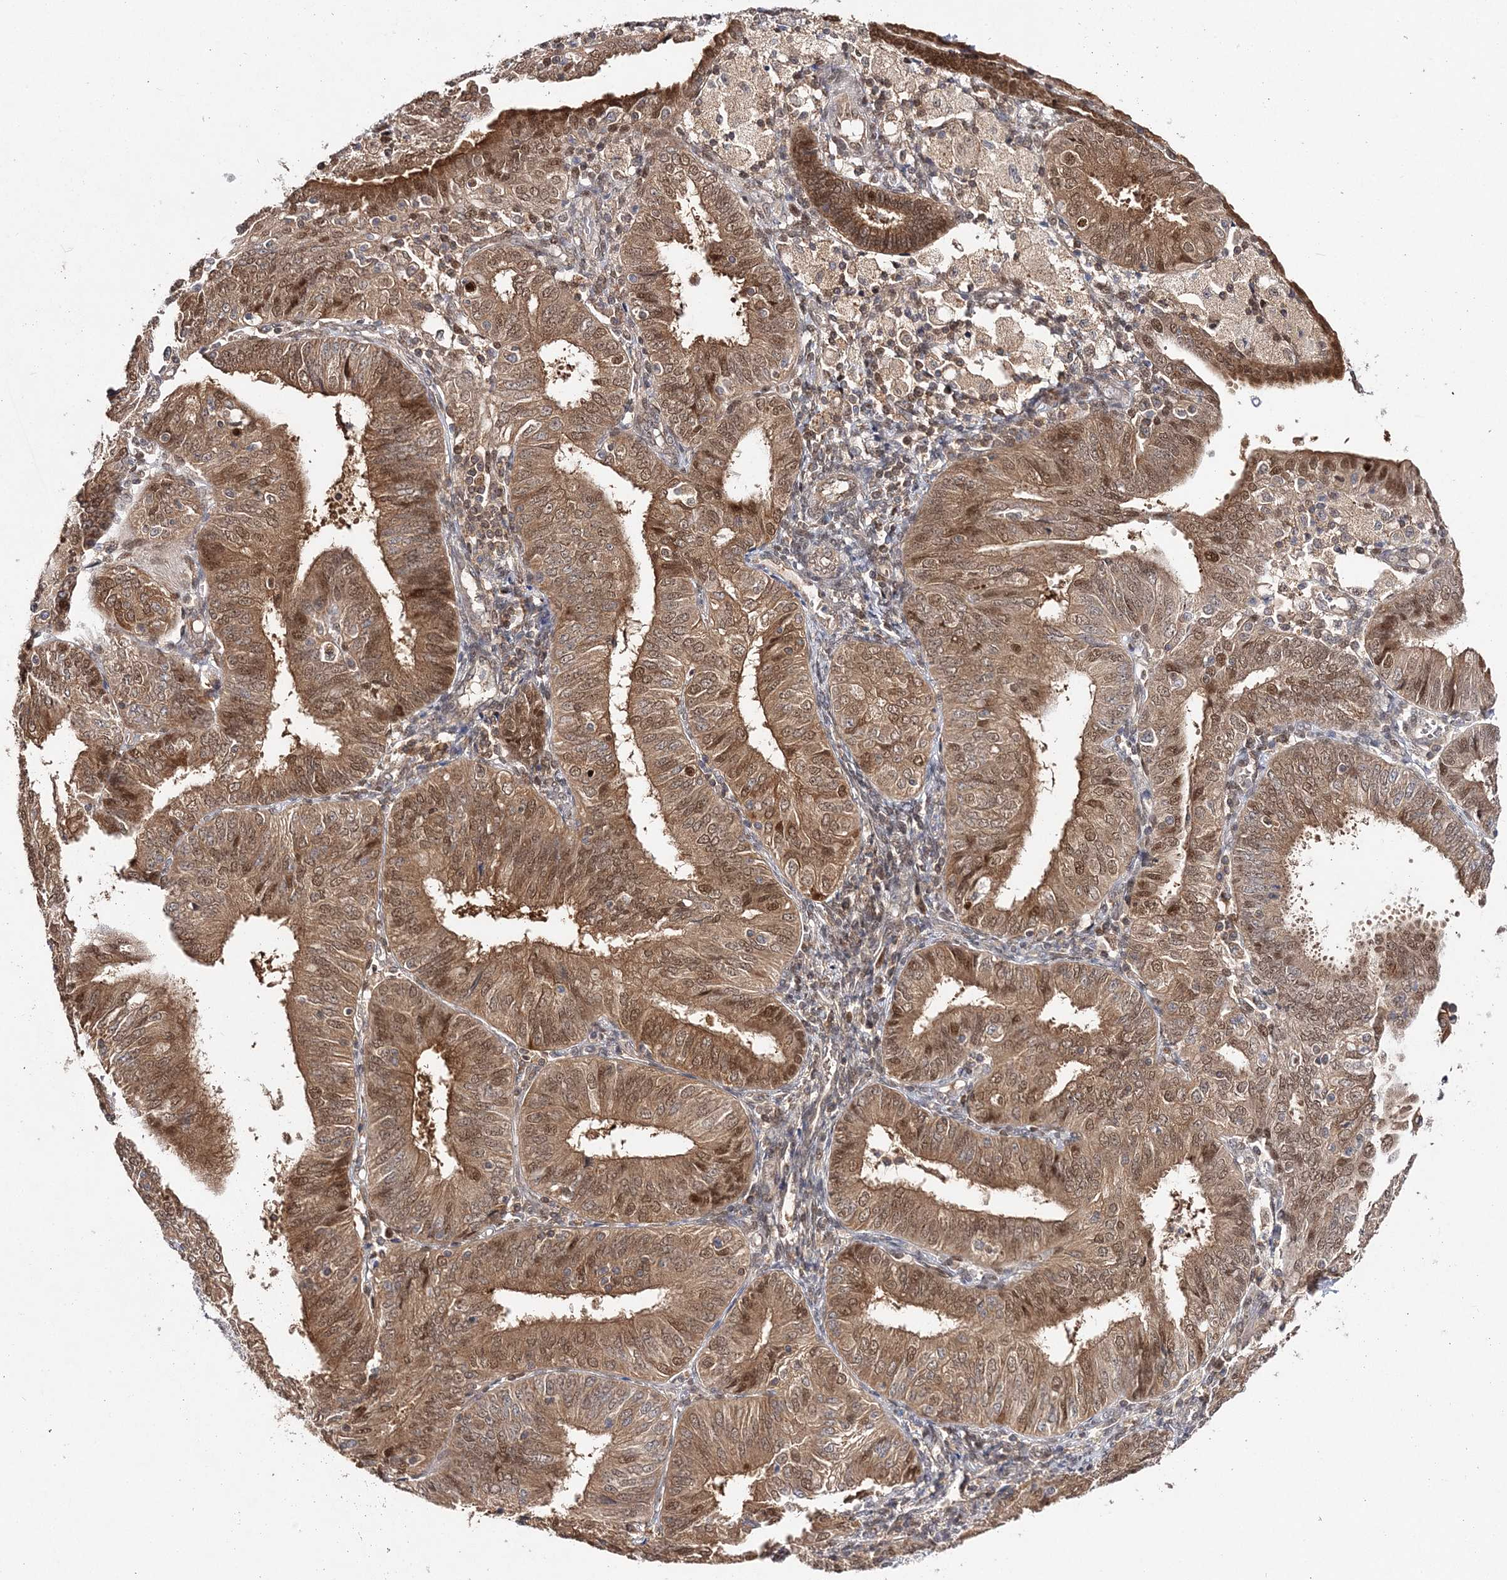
{"staining": {"intensity": "strong", "quantity": ">75%", "location": "cytoplasmic/membranous,nuclear"}, "tissue": "endometrial cancer", "cell_type": "Tumor cells", "image_type": "cancer", "snomed": [{"axis": "morphology", "description": "Adenocarcinoma, NOS"}, {"axis": "topography", "description": "Endometrium"}], "caption": "Immunohistochemical staining of human endometrial adenocarcinoma reveals high levels of strong cytoplasmic/membranous and nuclear protein positivity in approximately >75% of tumor cells. (Stains: DAB in brown, nuclei in blue, Microscopy: brightfield microscopy at high magnification).", "gene": "NIF3L1", "patient": {"sex": "female", "age": 58}}